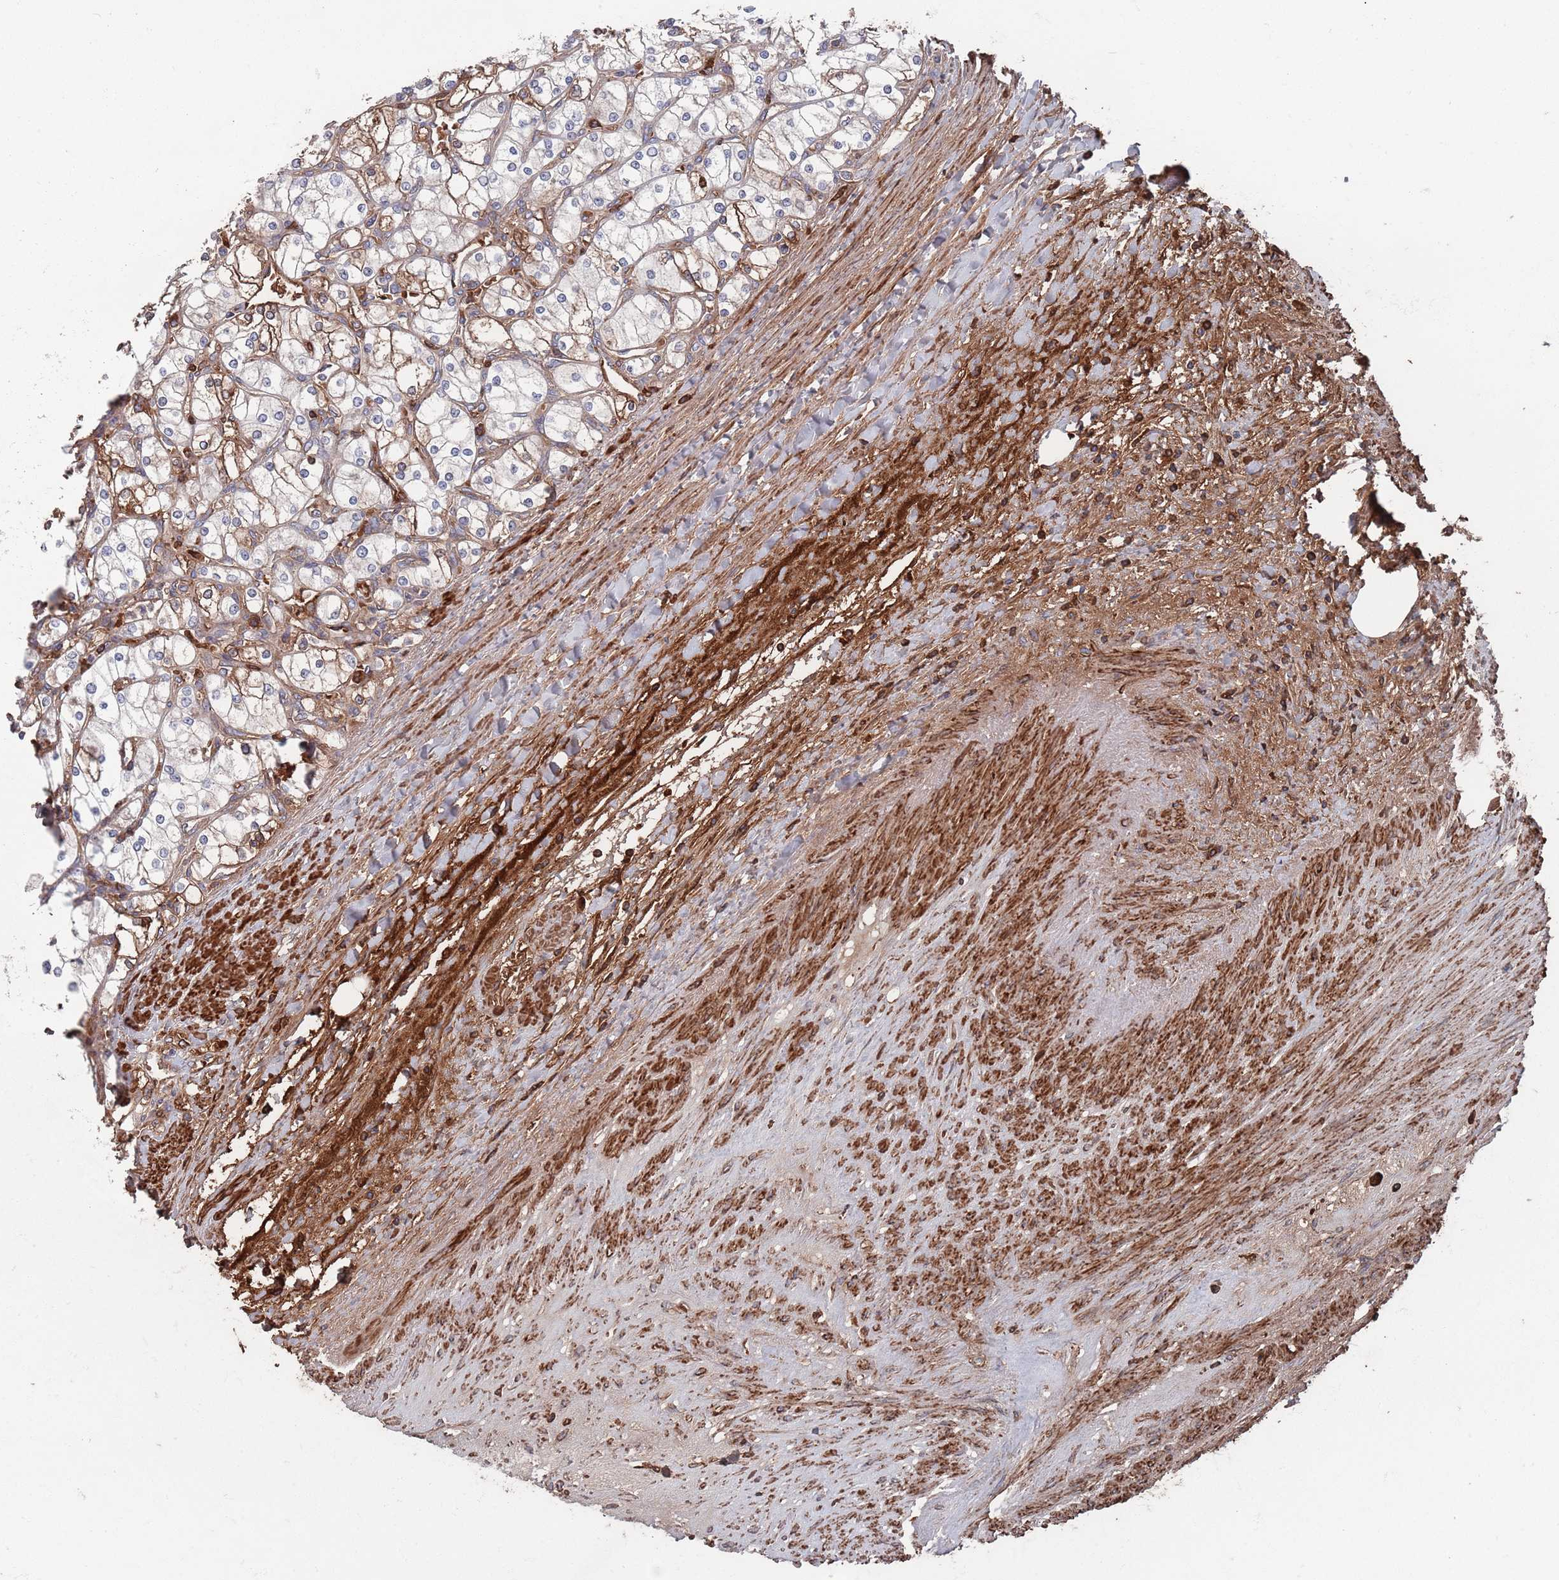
{"staining": {"intensity": "negative", "quantity": "none", "location": "none"}, "tissue": "renal cancer", "cell_type": "Tumor cells", "image_type": "cancer", "snomed": [{"axis": "morphology", "description": "Adenocarcinoma, NOS"}, {"axis": "topography", "description": "Kidney"}], "caption": "Histopathology image shows no protein expression in tumor cells of renal cancer (adenocarcinoma) tissue. (DAB immunohistochemistry (IHC), high magnification).", "gene": "PLEKHA4", "patient": {"sex": "male", "age": 80}}